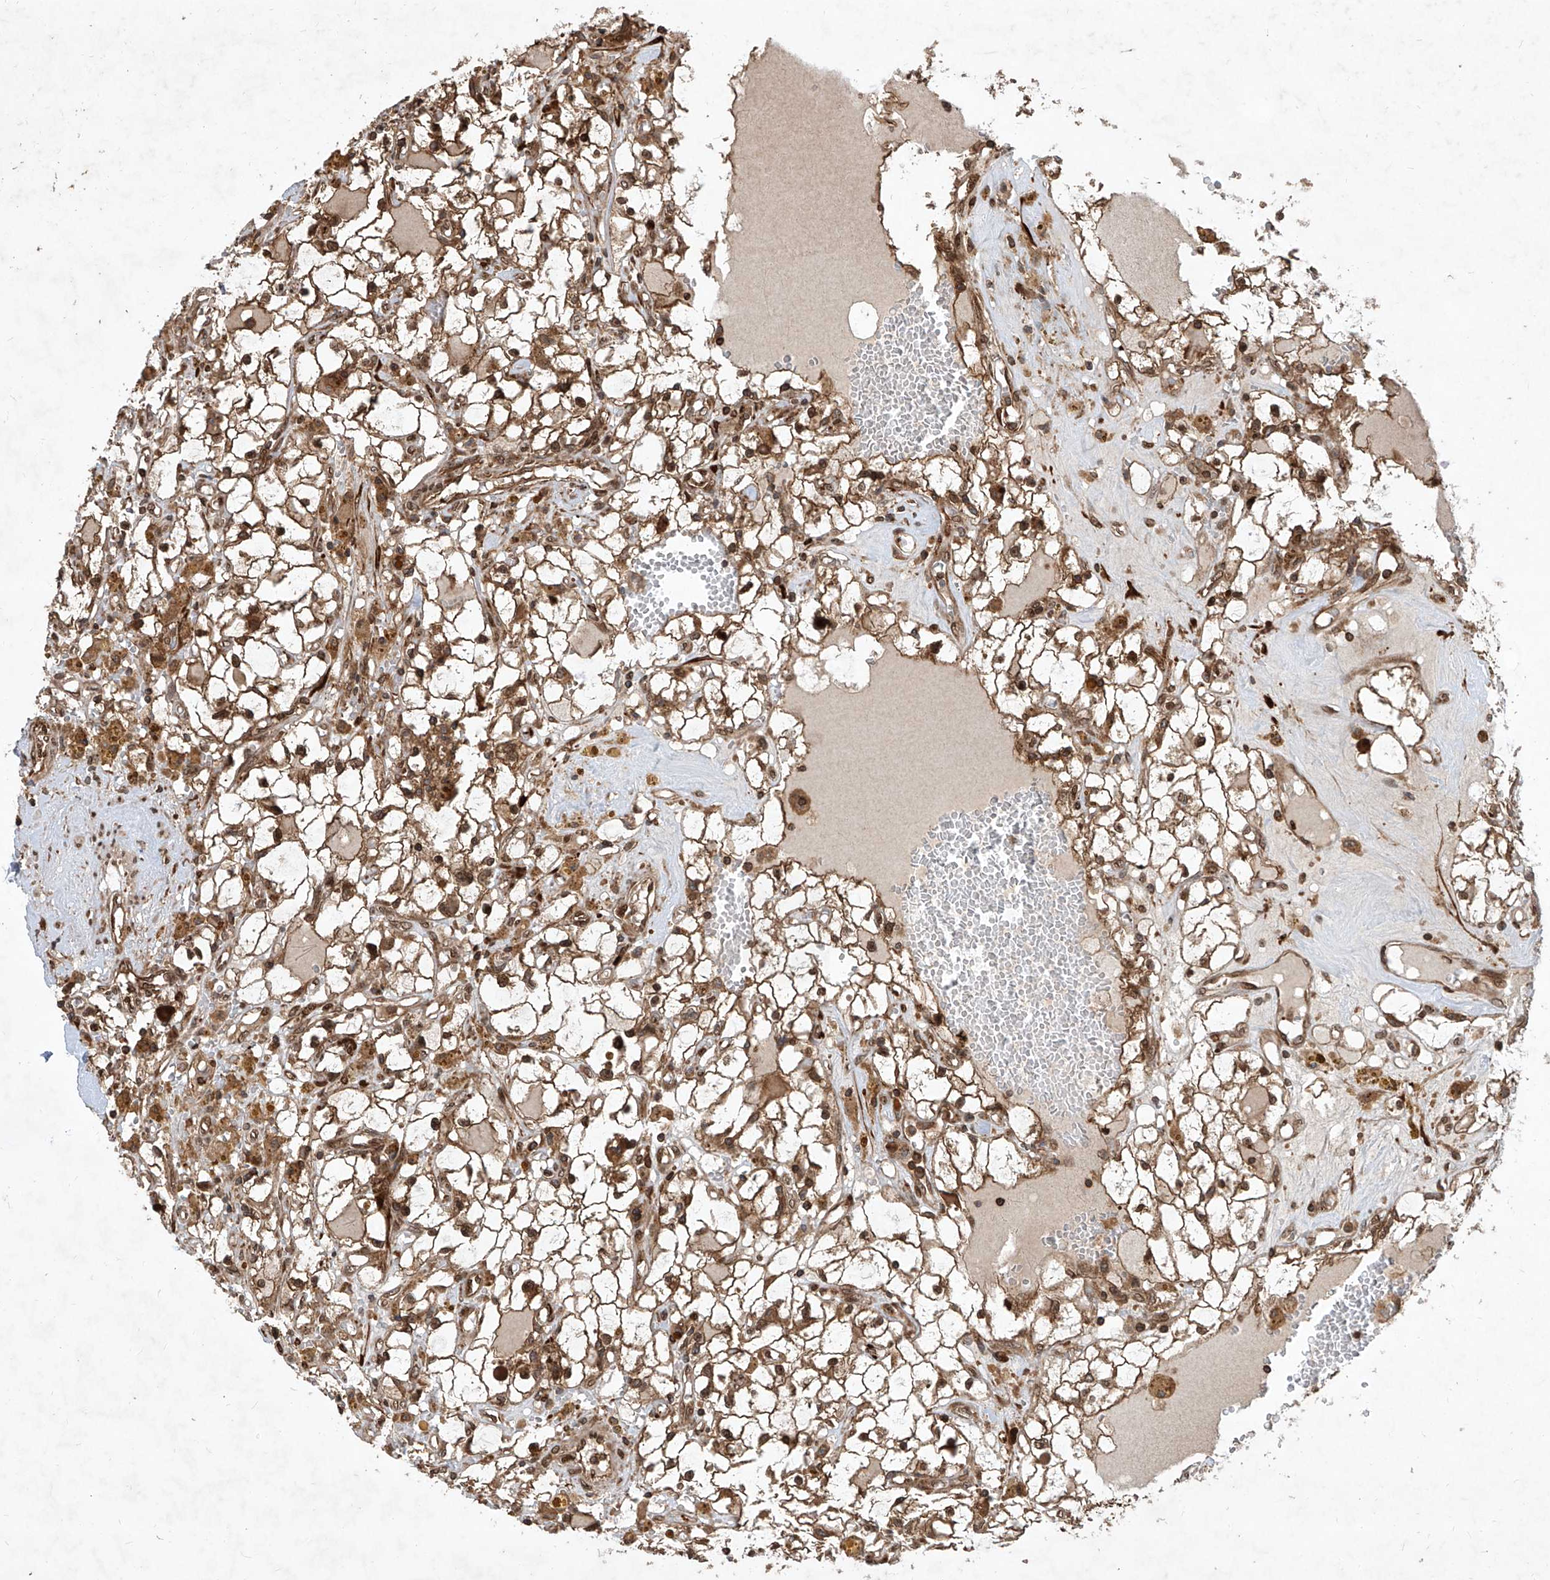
{"staining": {"intensity": "moderate", "quantity": ">75%", "location": "cytoplasmic/membranous,nuclear"}, "tissue": "renal cancer", "cell_type": "Tumor cells", "image_type": "cancer", "snomed": [{"axis": "morphology", "description": "Adenocarcinoma, NOS"}, {"axis": "topography", "description": "Kidney"}], "caption": "Moderate cytoplasmic/membranous and nuclear expression is seen in approximately >75% of tumor cells in adenocarcinoma (renal). The protein of interest is stained brown, and the nuclei are stained in blue (DAB IHC with brightfield microscopy, high magnification).", "gene": "MAGED2", "patient": {"sex": "male", "age": 56}}